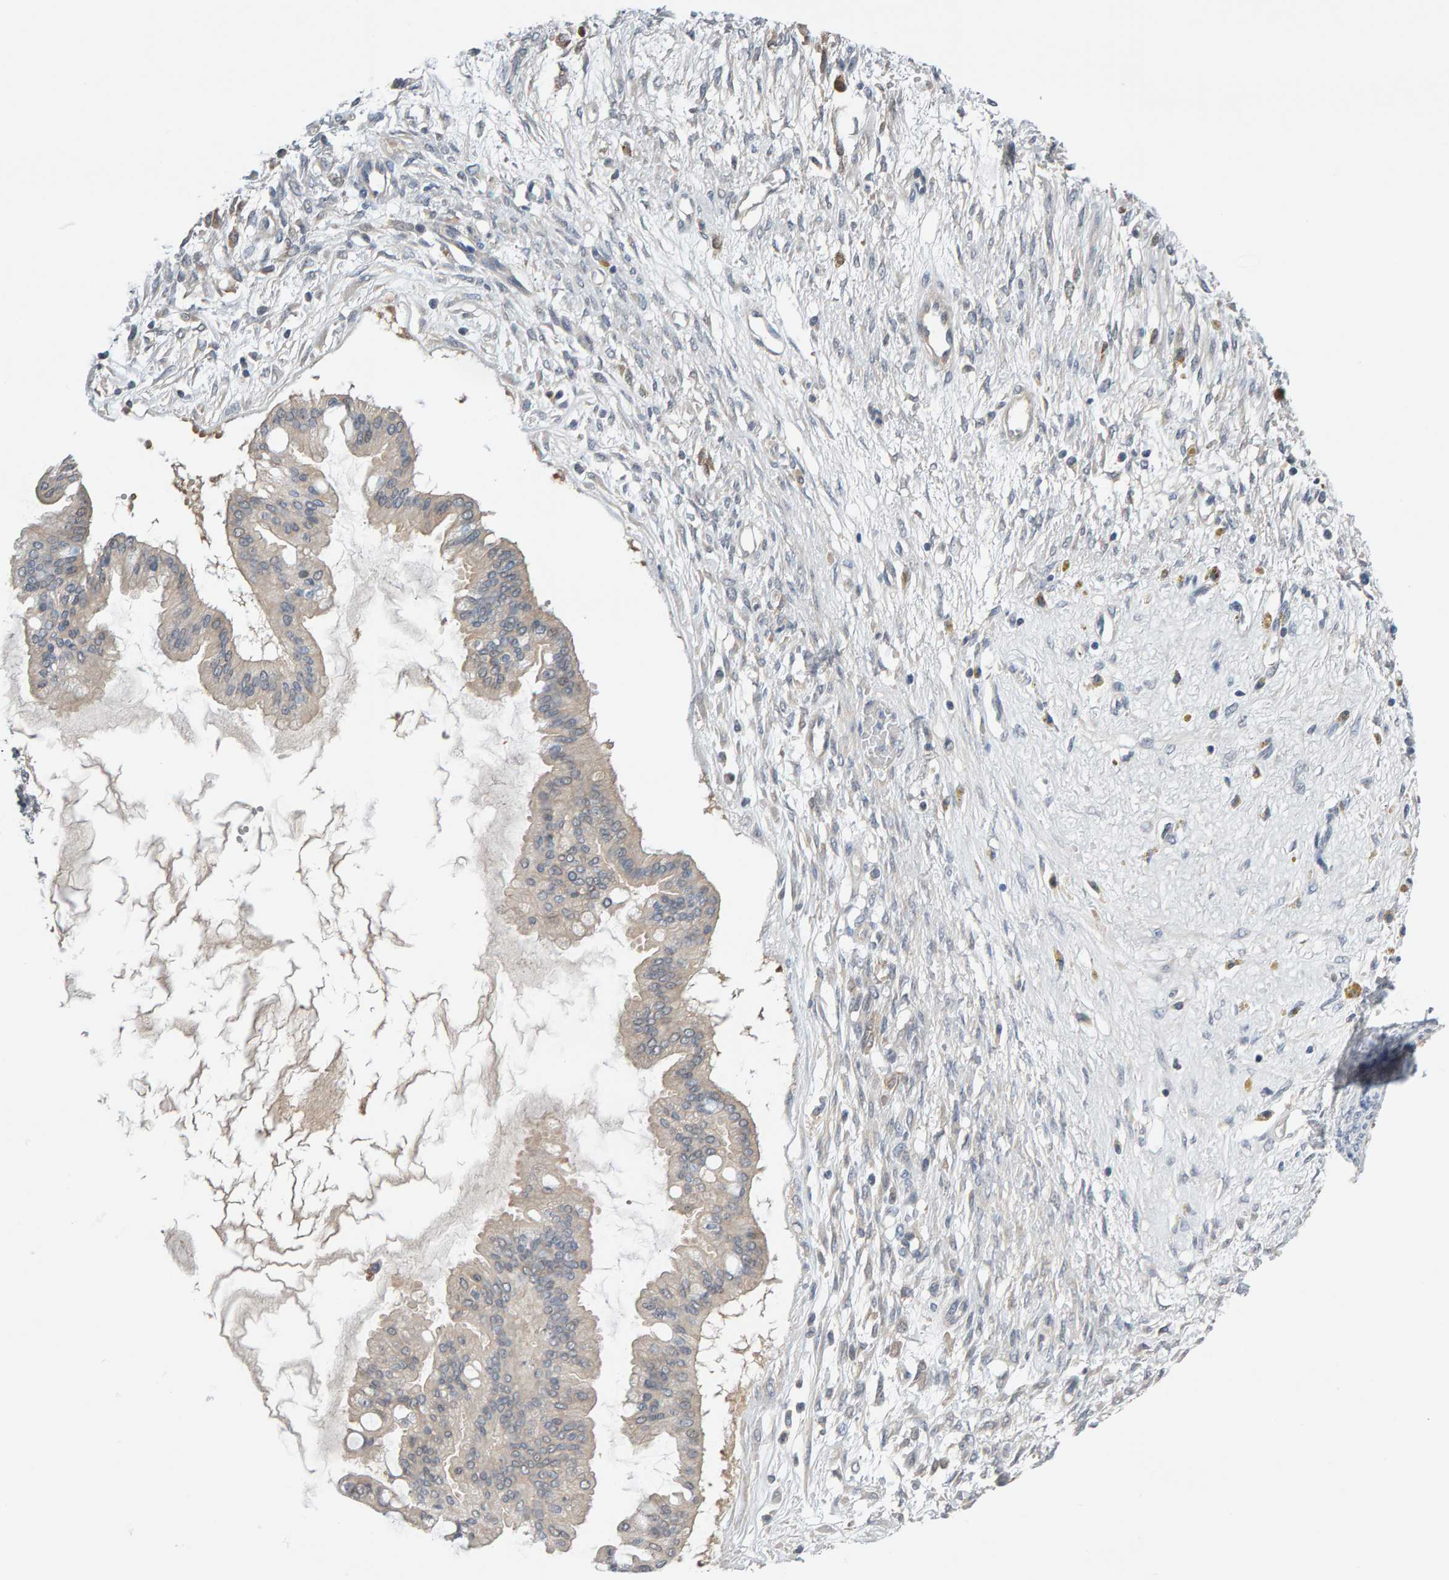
{"staining": {"intensity": "weak", "quantity": "<25%", "location": "cytoplasmic/membranous"}, "tissue": "ovarian cancer", "cell_type": "Tumor cells", "image_type": "cancer", "snomed": [{"axis": "morphology", "description": "Cystadenocarcinoma, mucinous, NOS"}, {"axis": "topography", "description": "Ovary"}], "caption": "Tumor cells are negative for protein expression in human ovarian cancer.", "gene": "GFUS", "patient": {"sex": "female", "age": 73}}